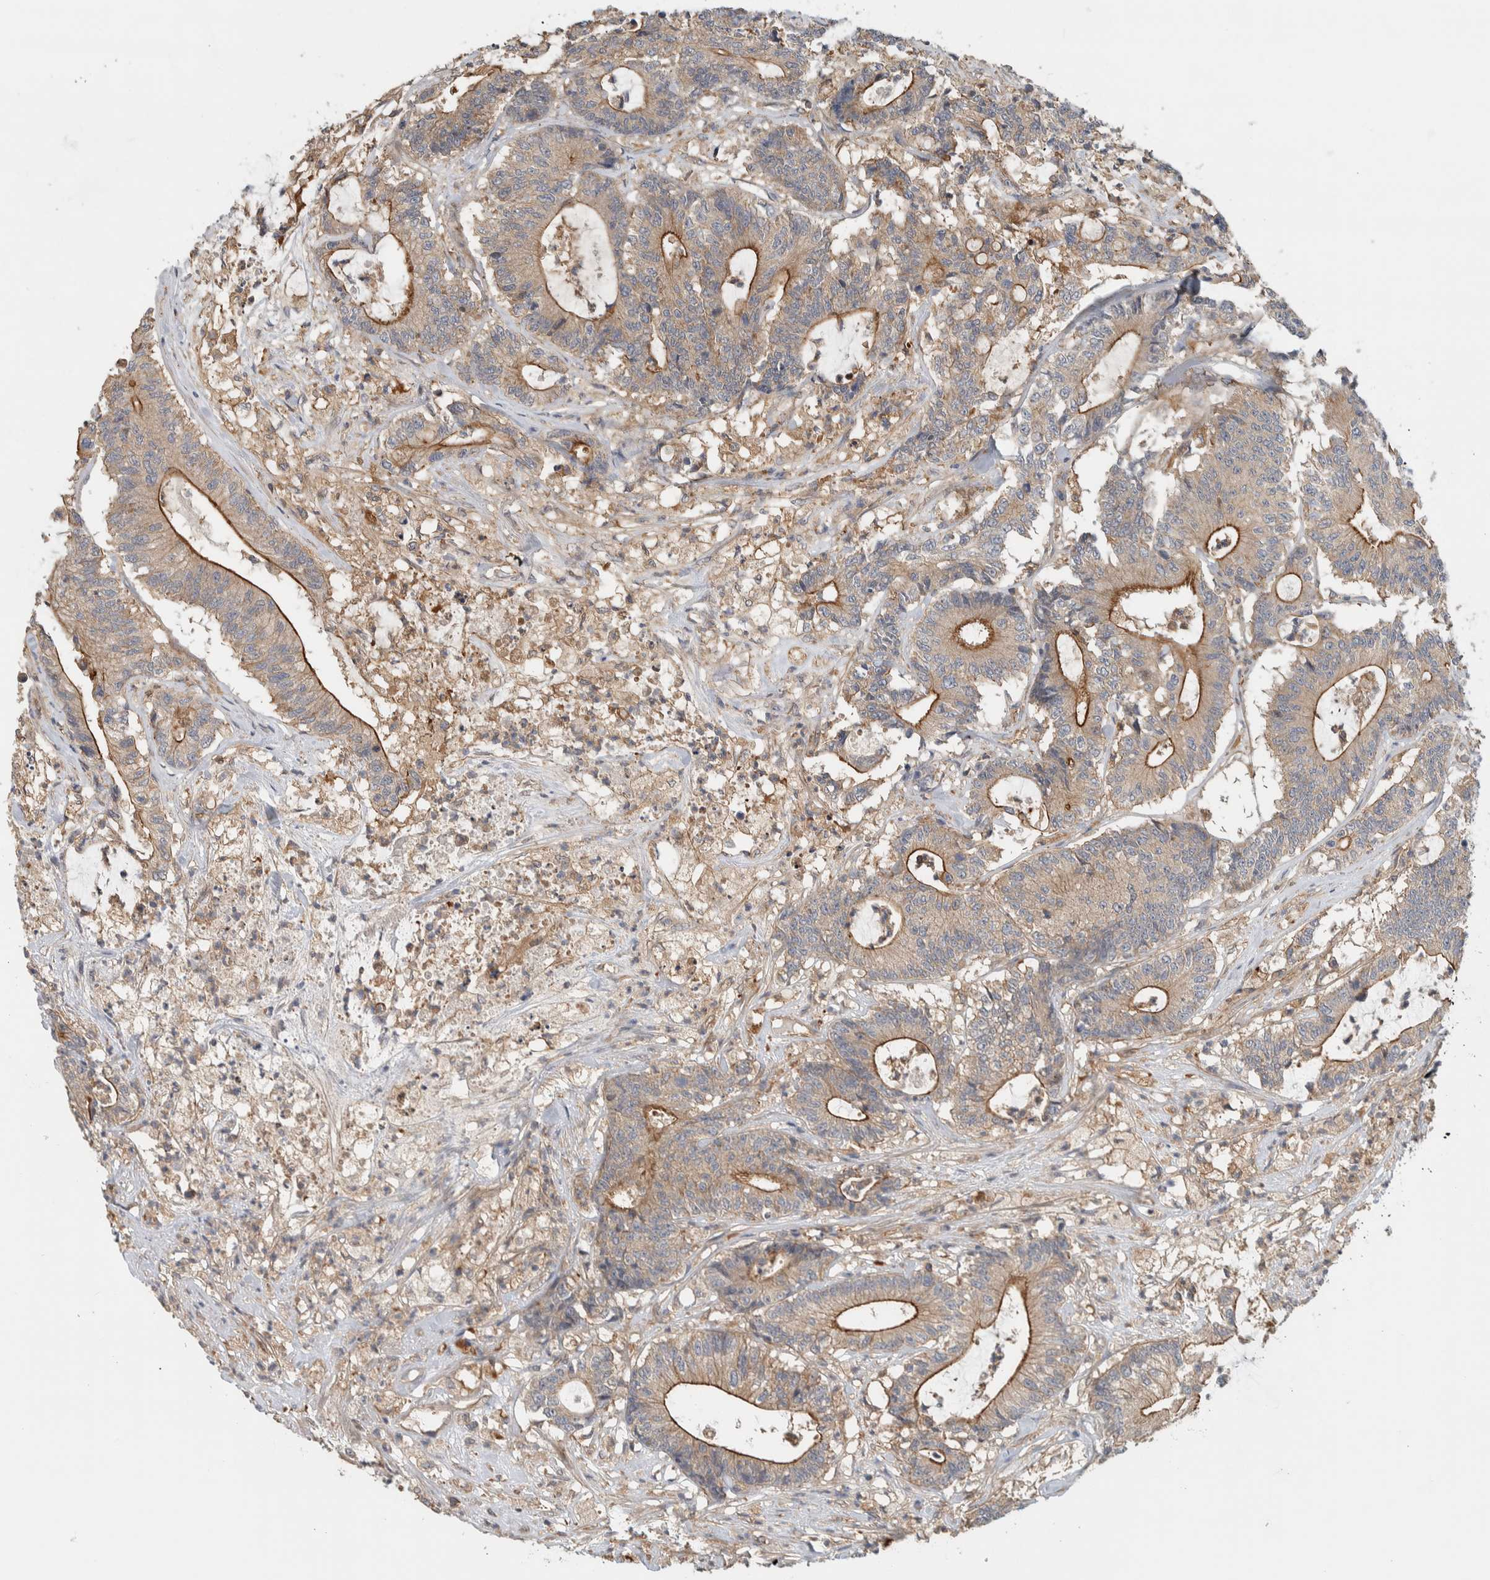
{"staining": {"intensity": "moderate", "quantity": ">75%", "location": "cytoplasmic/membranous"}, "tissue": "colorectal cancer", "cell_type": "Tumor cells", "image_type": "cancer", "snomed": [{"axis": "morphology", "description": "Adenocarcinoma, NOS"}, {"axis": "topography", "description": "Colon"}], "caption": "Immunohistochemical staining of adenocarcinoma (colorectal) exhibits moderate cytoplasmic/membranous protein positivity in approximately >75% of tumor cells.", "gene": "MPRIP", "patient": {"sex": "female", "age": 84}}